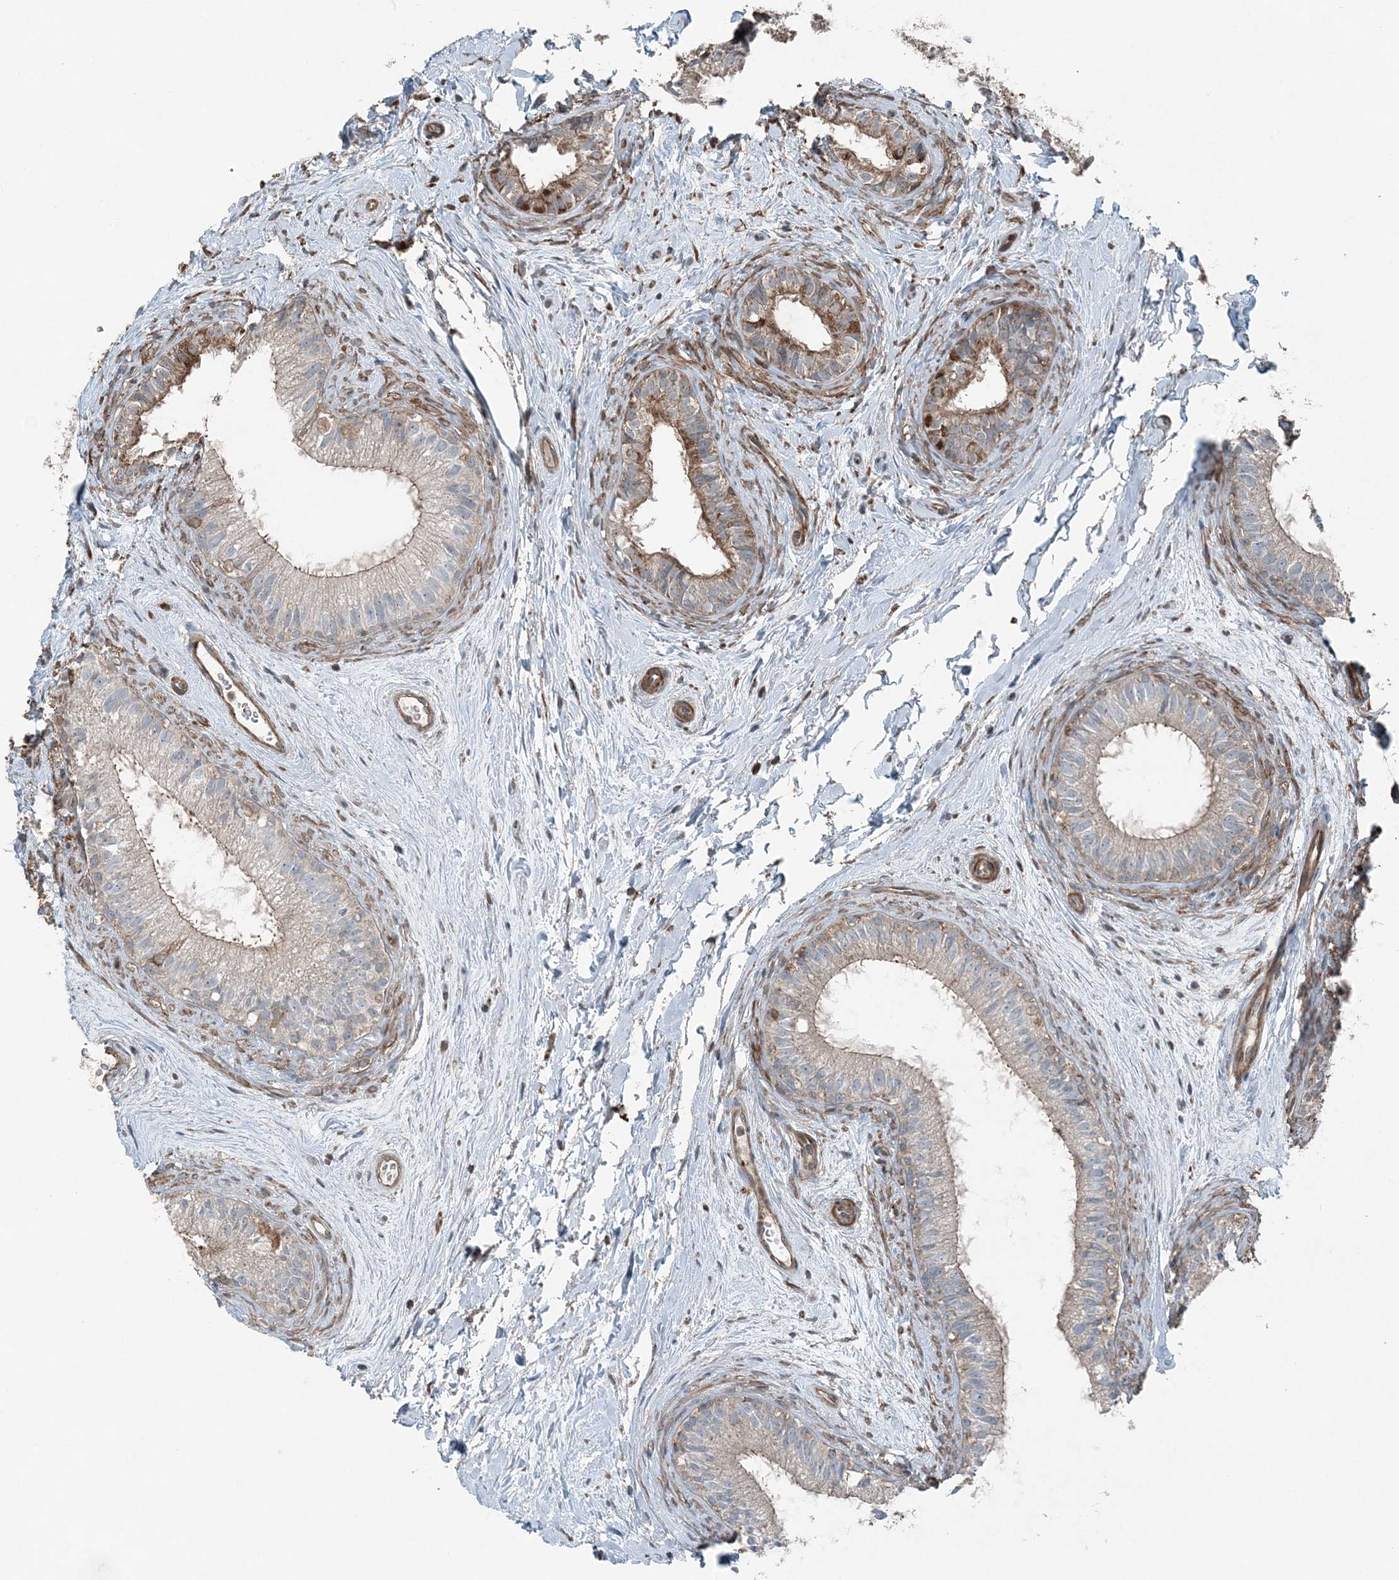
{"staining": {"intensity": "moderate", "quantity": "25%-75%", "location": "cytoplasmic/membranous"}, "tissue": "epididymis", "cell_type": "Glandular cells", "image_type": "normal", "snomed": [{"axis": "morphology", "description": "Normal tissue, NOS"}, {"axis": "topography", "description": "Epididymis"}], "caption": "A brown stain highlights moderate cytoplasmic/membranous staining of a protein in glandular cells of unremarkable epididymis.", "gene": "KY", "patient": {"sex": "male", "age": 71}}